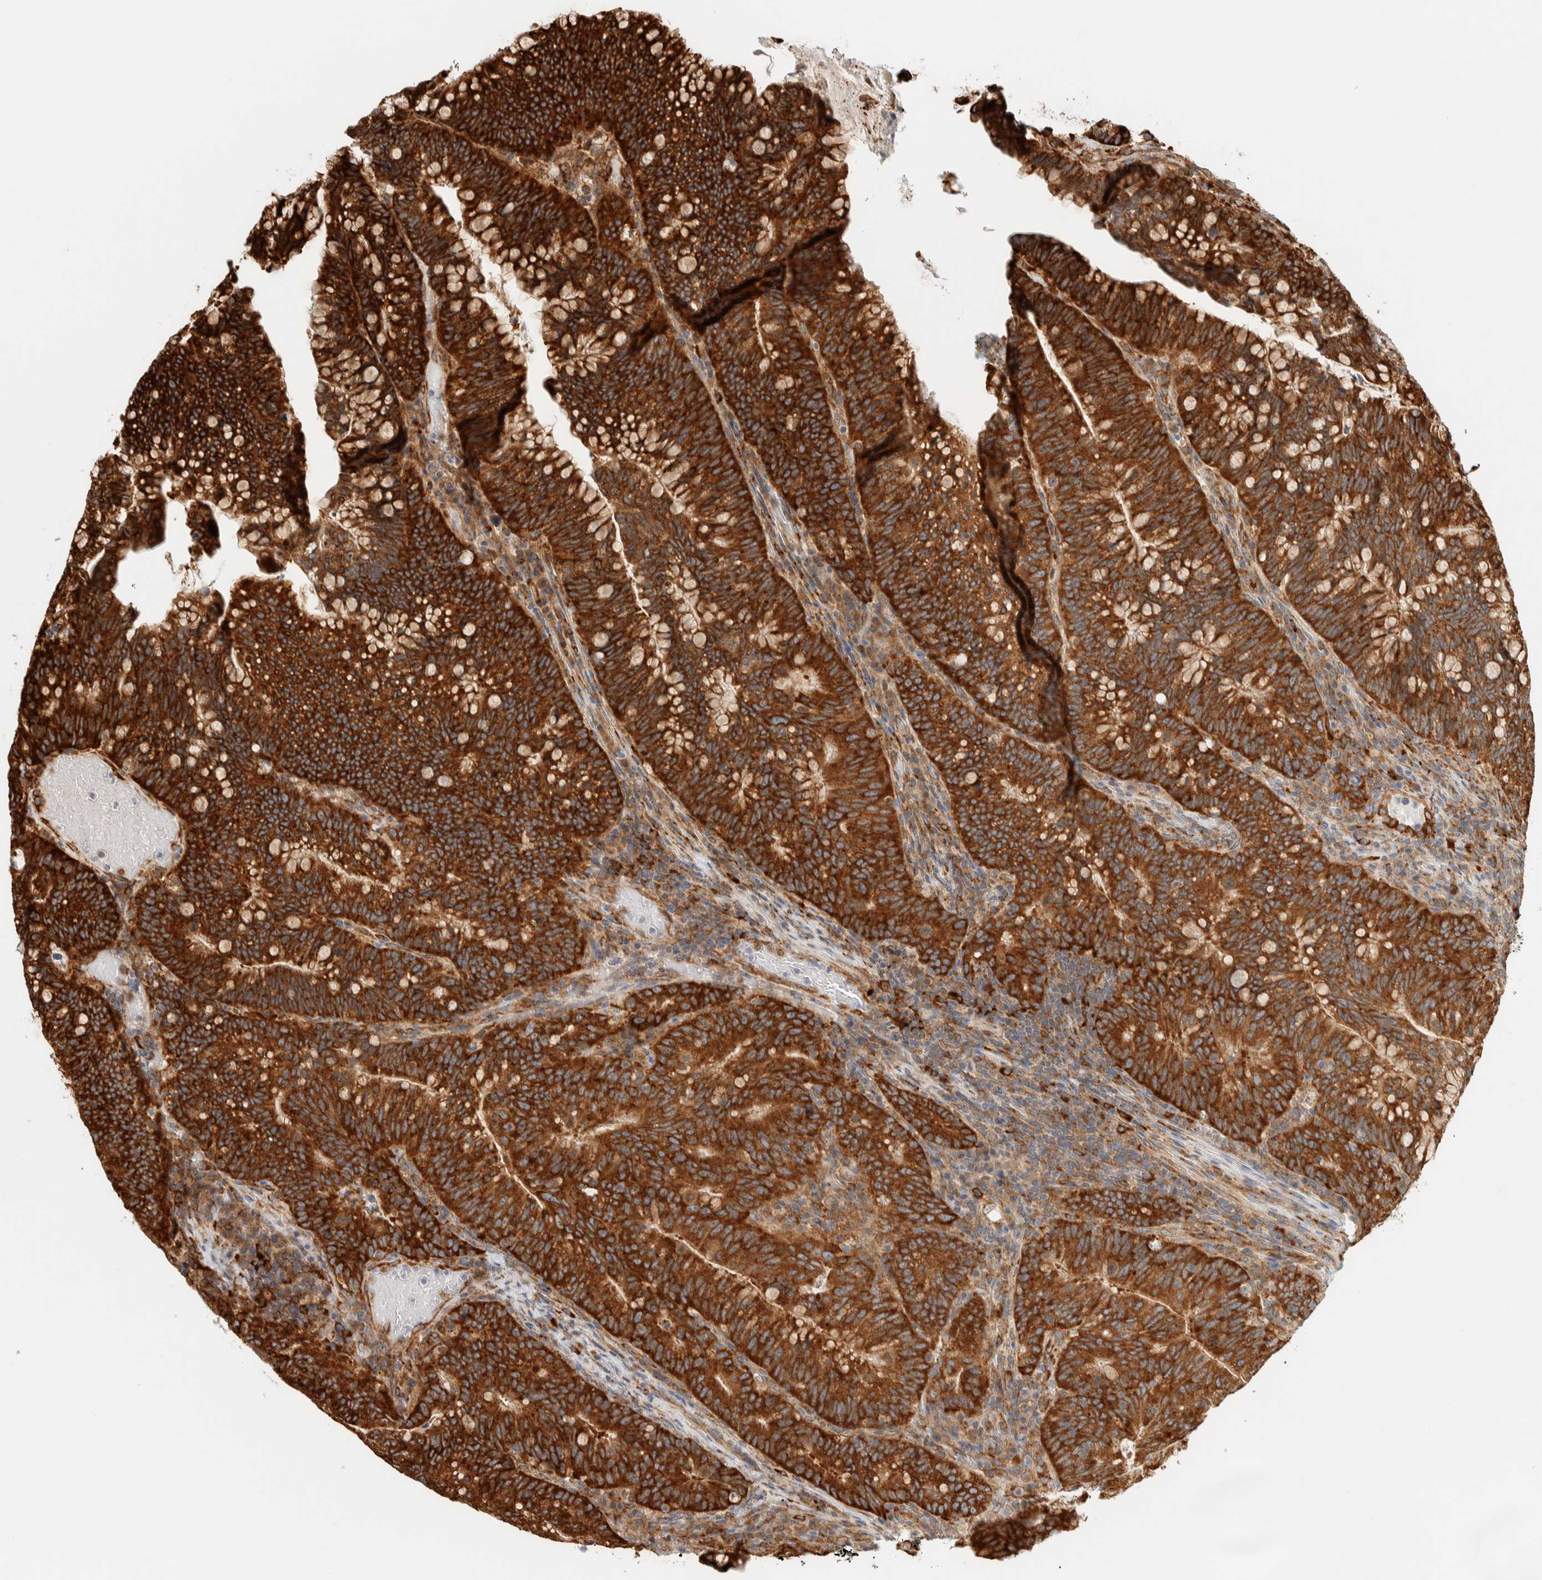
{"staining": {"intensity": "strong", "quantity": ">75%", "location": "cytoplasmic/membranous"}, "tissue": "colorectal cancer", "cell_type": "Tumor cells", "image_type": "cancer", "snomed": [{"axis": "morphology", "description": "Adenocarcinoma, NOS"}, {"axis": "topography", "description": "Colon"}], "caption": "Human colorectal cancer (adenocarcinoma) stained with a protein marker demonstrates strong staining in tumor cells.", "gene": "LLGL2", "patient": {"sex": "female", "age": 66}}